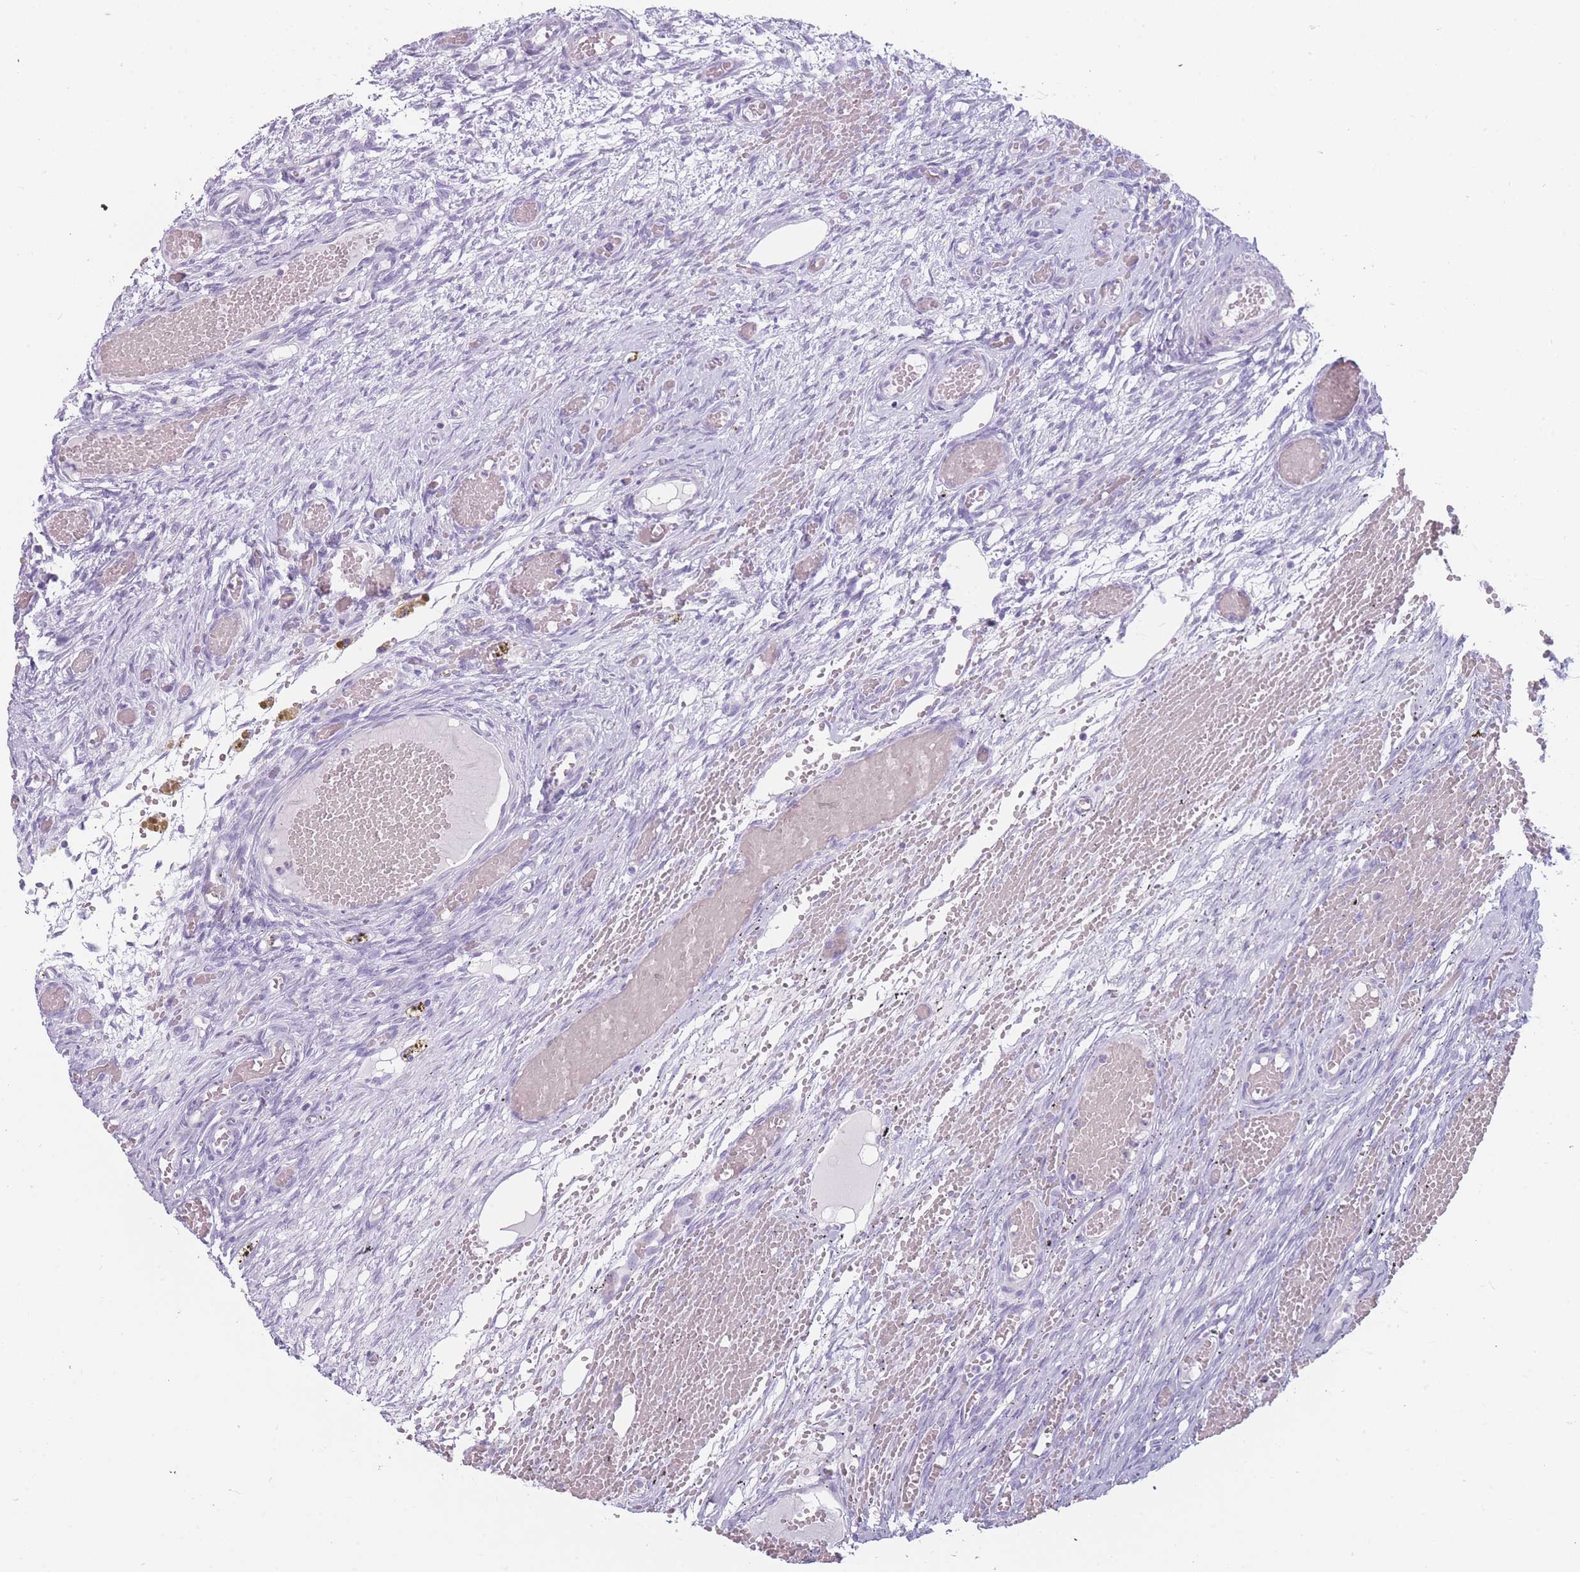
{"staining": {"intensity": "negative", "quantity": "none", "location": "none"}, "tissue": "ovary", "cell_type": "Follicle cells", "image_type": "normal", "snomed": [{"axis": "morphology", "description": "Adenocarcinoma, NOS"}, {"axis": "topography", "description": "Endometrium"}], "caption": "Immunohistochemistry (IHC) histopathology image of benign ovary stained for a protein (brown), which displays no positivity in follicle cells.", "gene": "CCNO", "patient": {"sex": "female", "age": 32}}